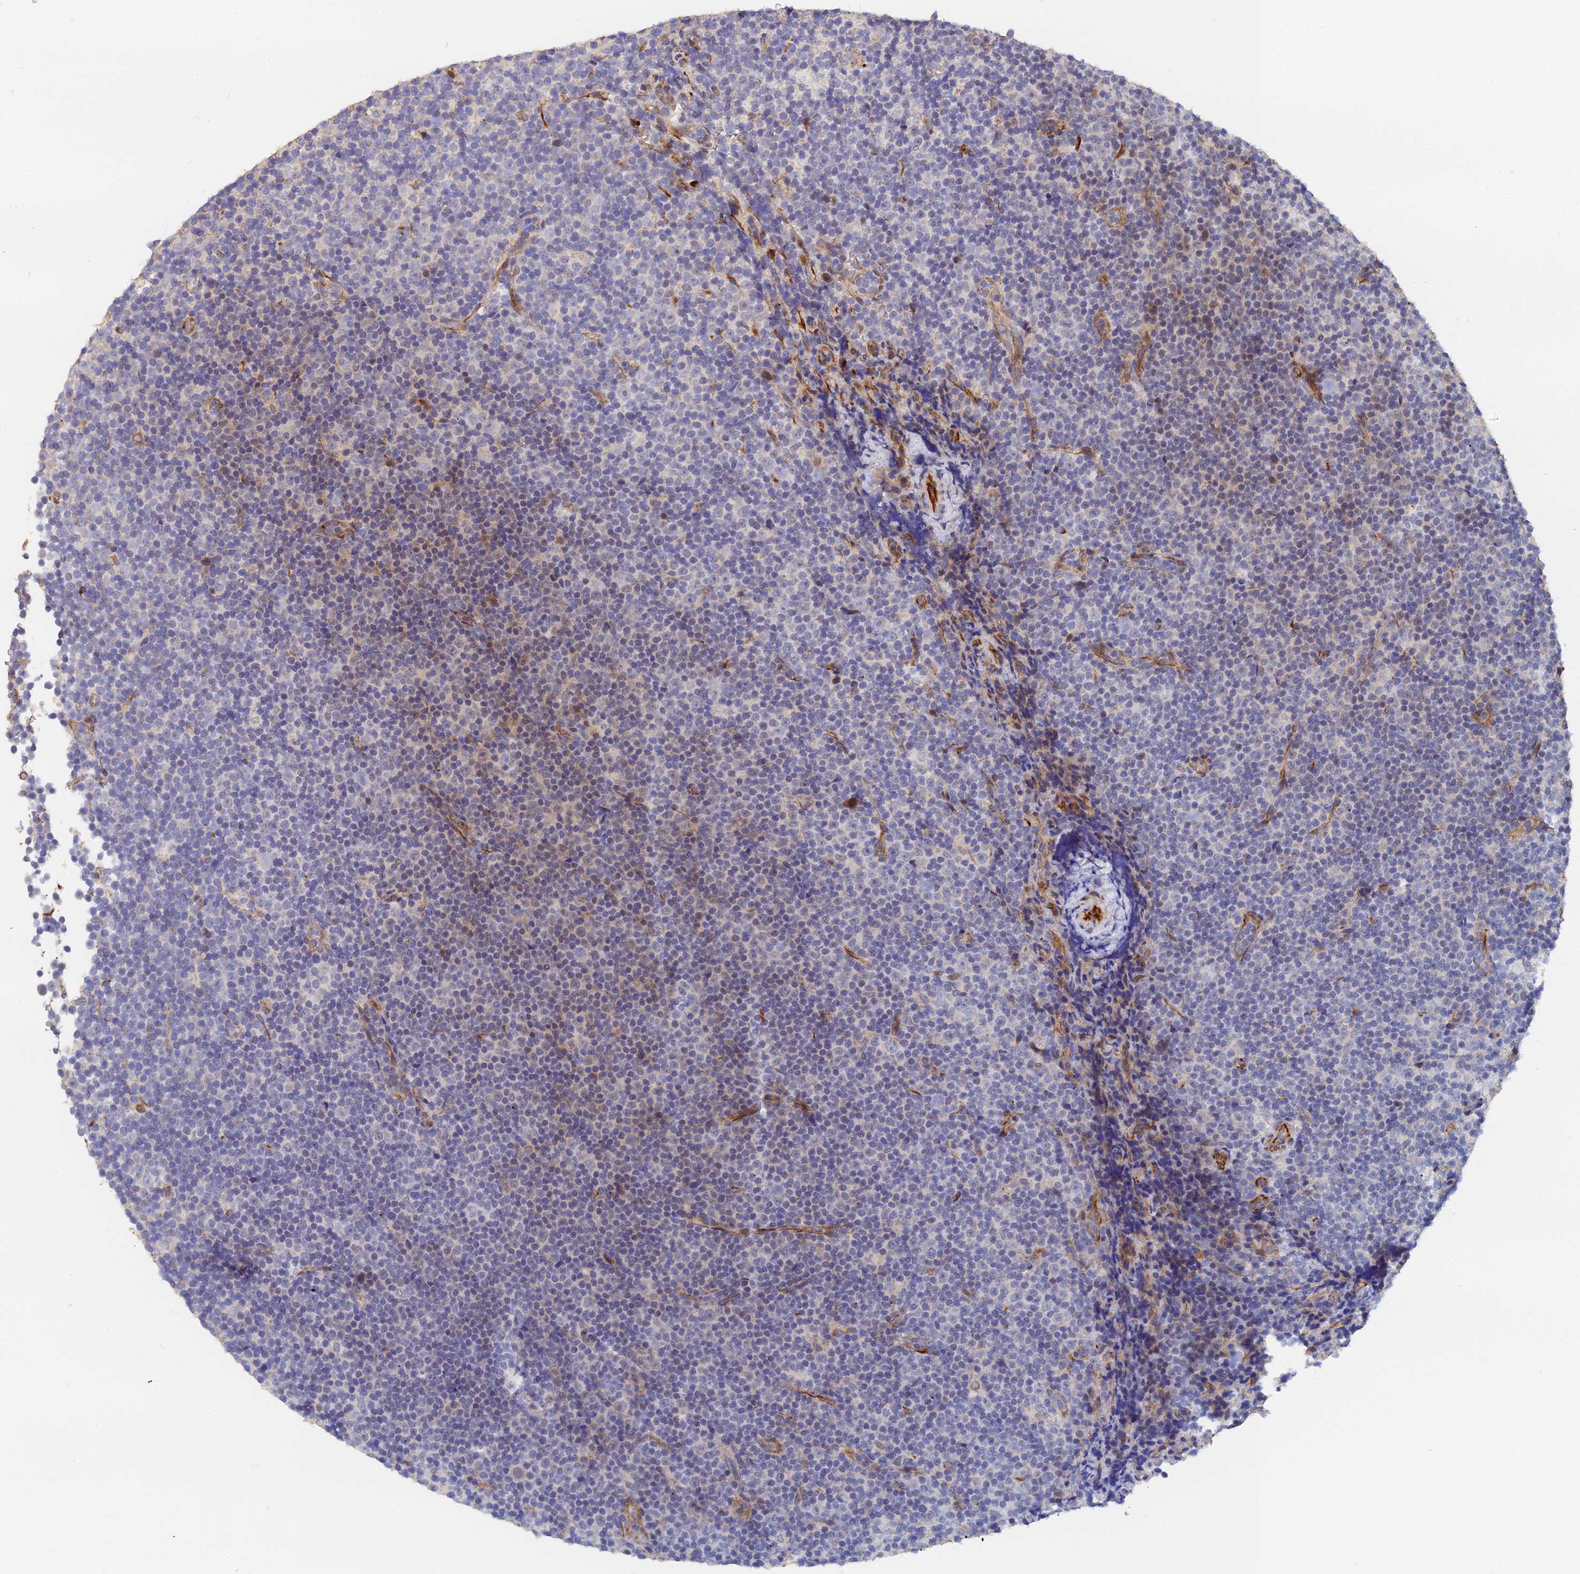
{"staining": {"intensity": "weak", "quantity": "<25%", "location": "nuclear"}, "tissue": "lymphoma", "cell_type": "Tumor cells", "image_type": "cancer", "snomed": [{"axis": "morphology", "description": "Malignant lymphoma, non-Hodgkin's type, Low grade"}, {"axis": "topography", "description": "Lymph node"}], "caption": "There is no significant positivity in tumor cells of low-grade malignant lymphoma, non-Hodgkin's type.", "gene": "ENSG00000268674", "patient": {"sex": "female", "age": 67}}